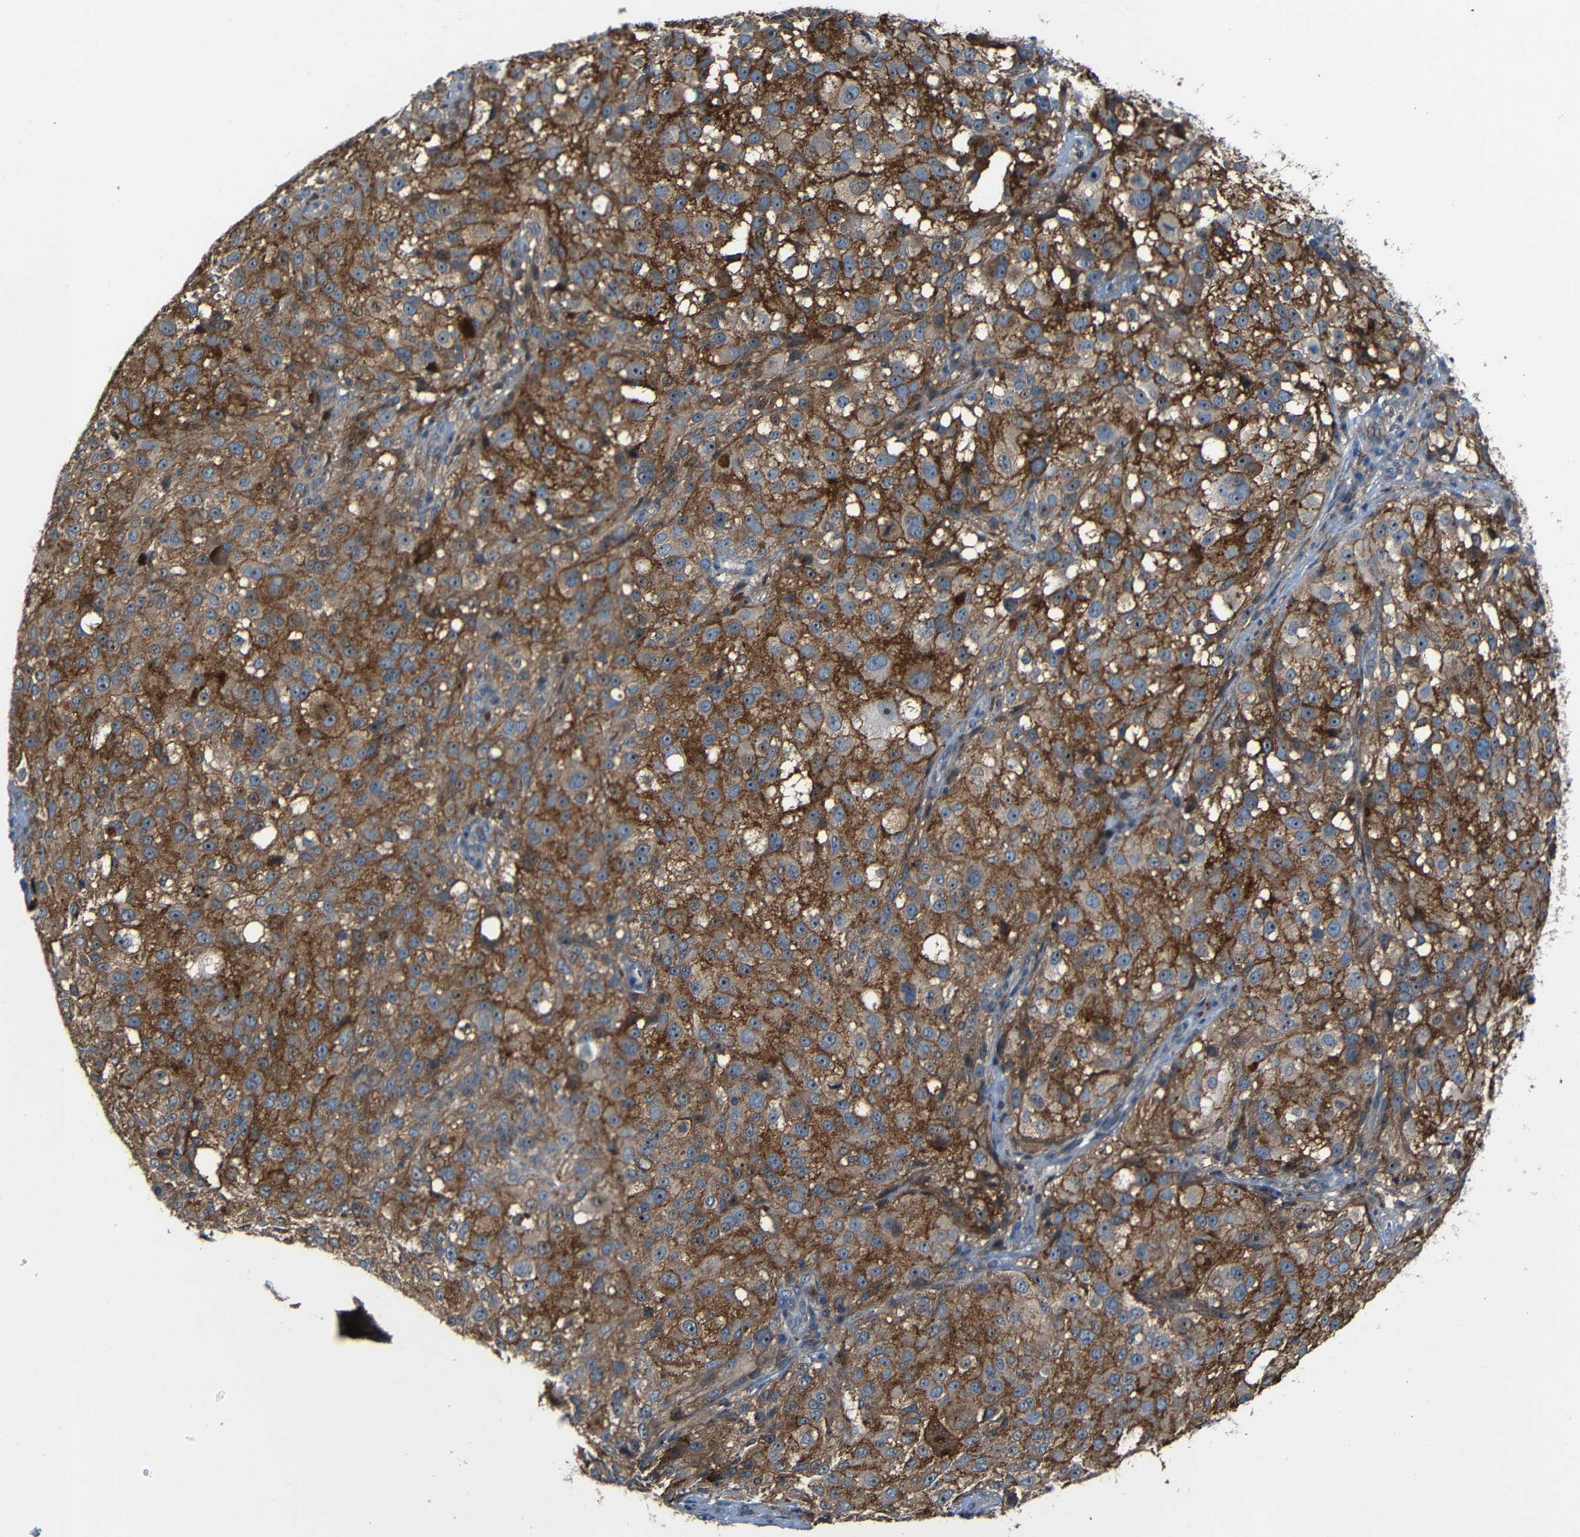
{"staining": {"intensity": "moderate", "quantity": ">75%", "location": "cytoplasmic/membranous,nuclear"}, "tissue": "melanoma", "cell_type": "Tumor cells", "image_type": "cancer", "snomed": [{"axis": "morphology", "description": "Necrosis, NOS"}, {"axis": "morphology", "description": "Malignant melanoma, NOS"}, {"axis": "topography", "description": "Skin"}], "caption": "Human malignant melanoma stained for a protein (brown) reveals moderate cytoplasmic/membranous and nuclear positive staining in approximately >75% of tumor cells.", "gene": "DNAJC5", "patient": {"sex": "female", "age": 87}}